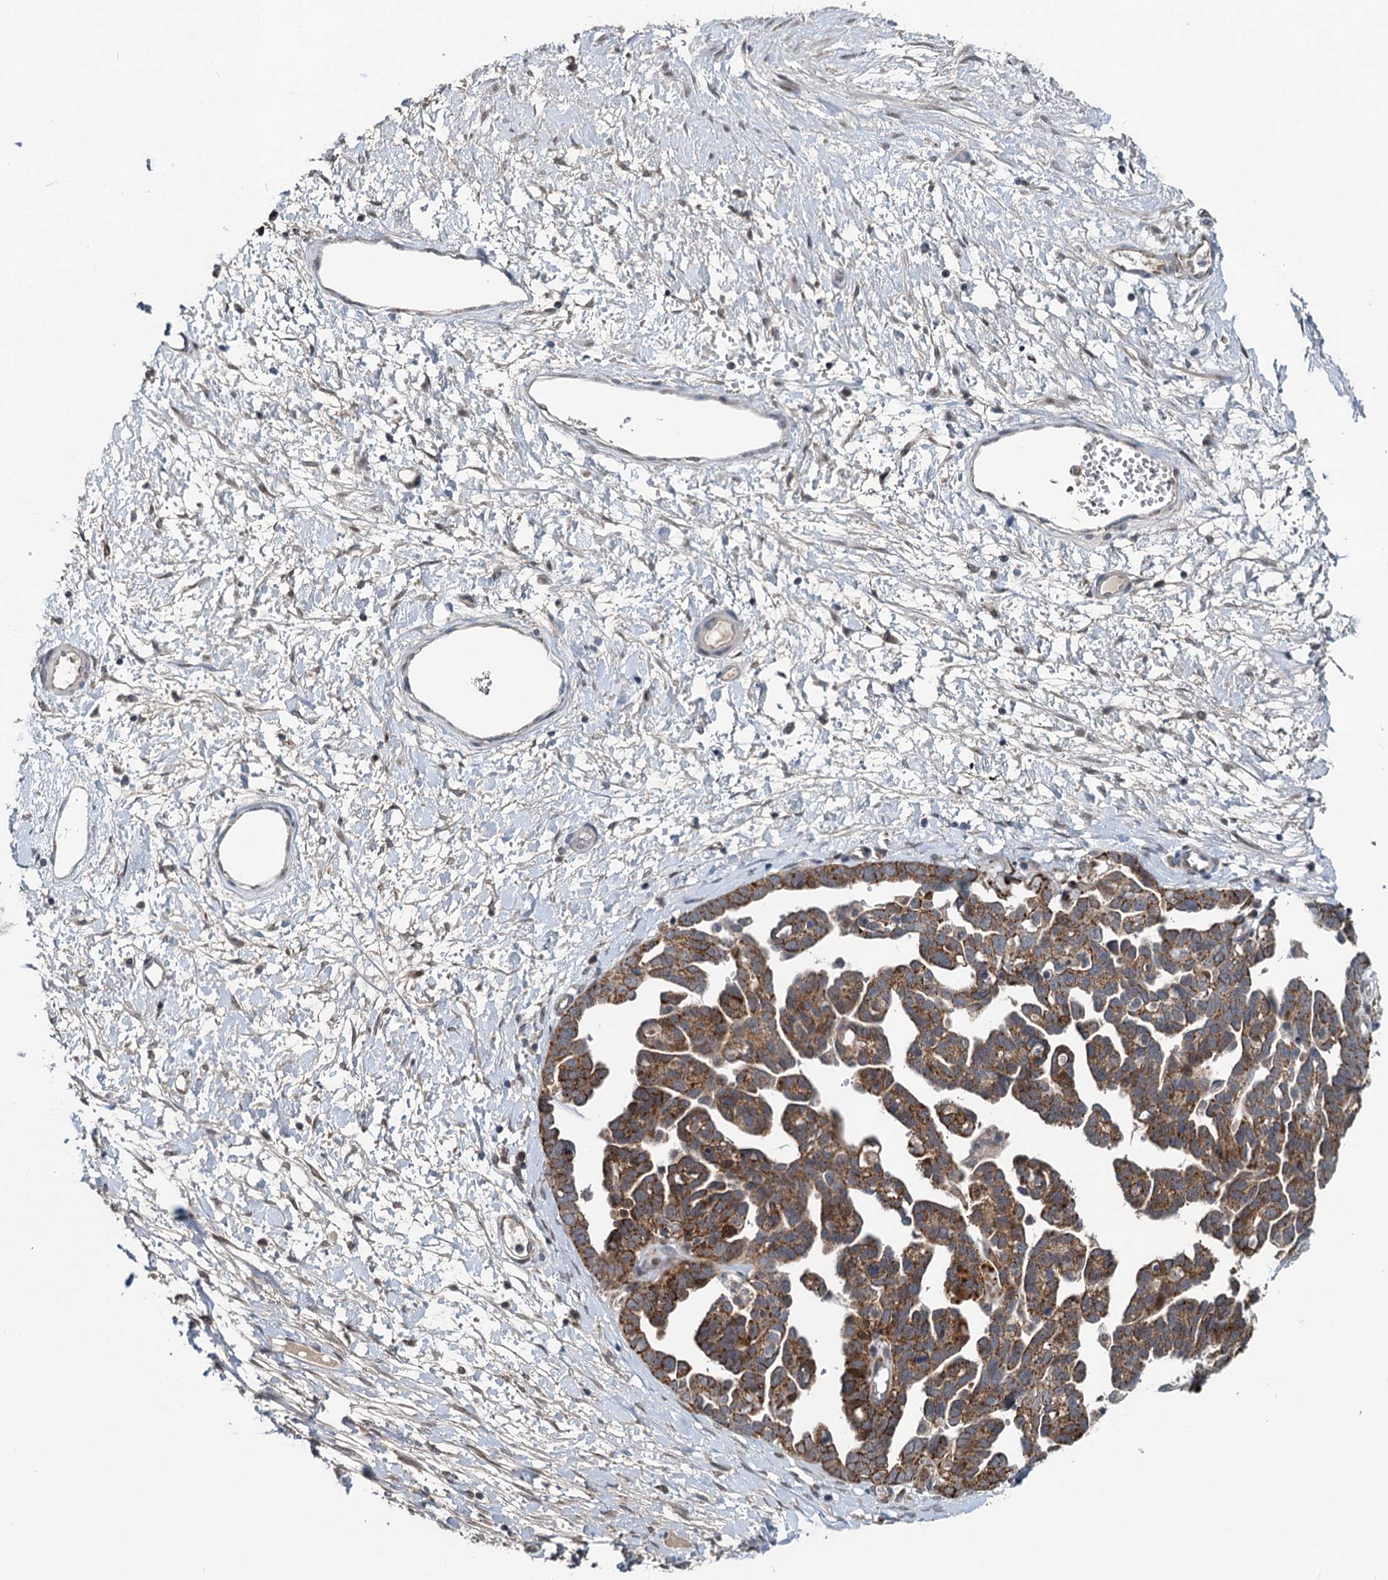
{"staining": {"intensity": "moderate", "quantity": ">75%", "location": "cytoplasmic/membranous"}, "tissue": "ovarian cancer", "cell_type": "Tumor cells", "image_type": "cancer", "snomed": [{"axis": "morphology", "description": "Cystadenocarcinoma, serous, NOS"}, {"axis": "topography", "description": "Ovary"}], "caption": "Ovarian cancer (serous cystadenocarcinoma) stained with immunohistochemistry exhibits moderate cytoplasmic/membranous staining in approximately >75% of tumor cells.", "gene": "RITA1", "patient": {"sex": "female", "age": 54}}